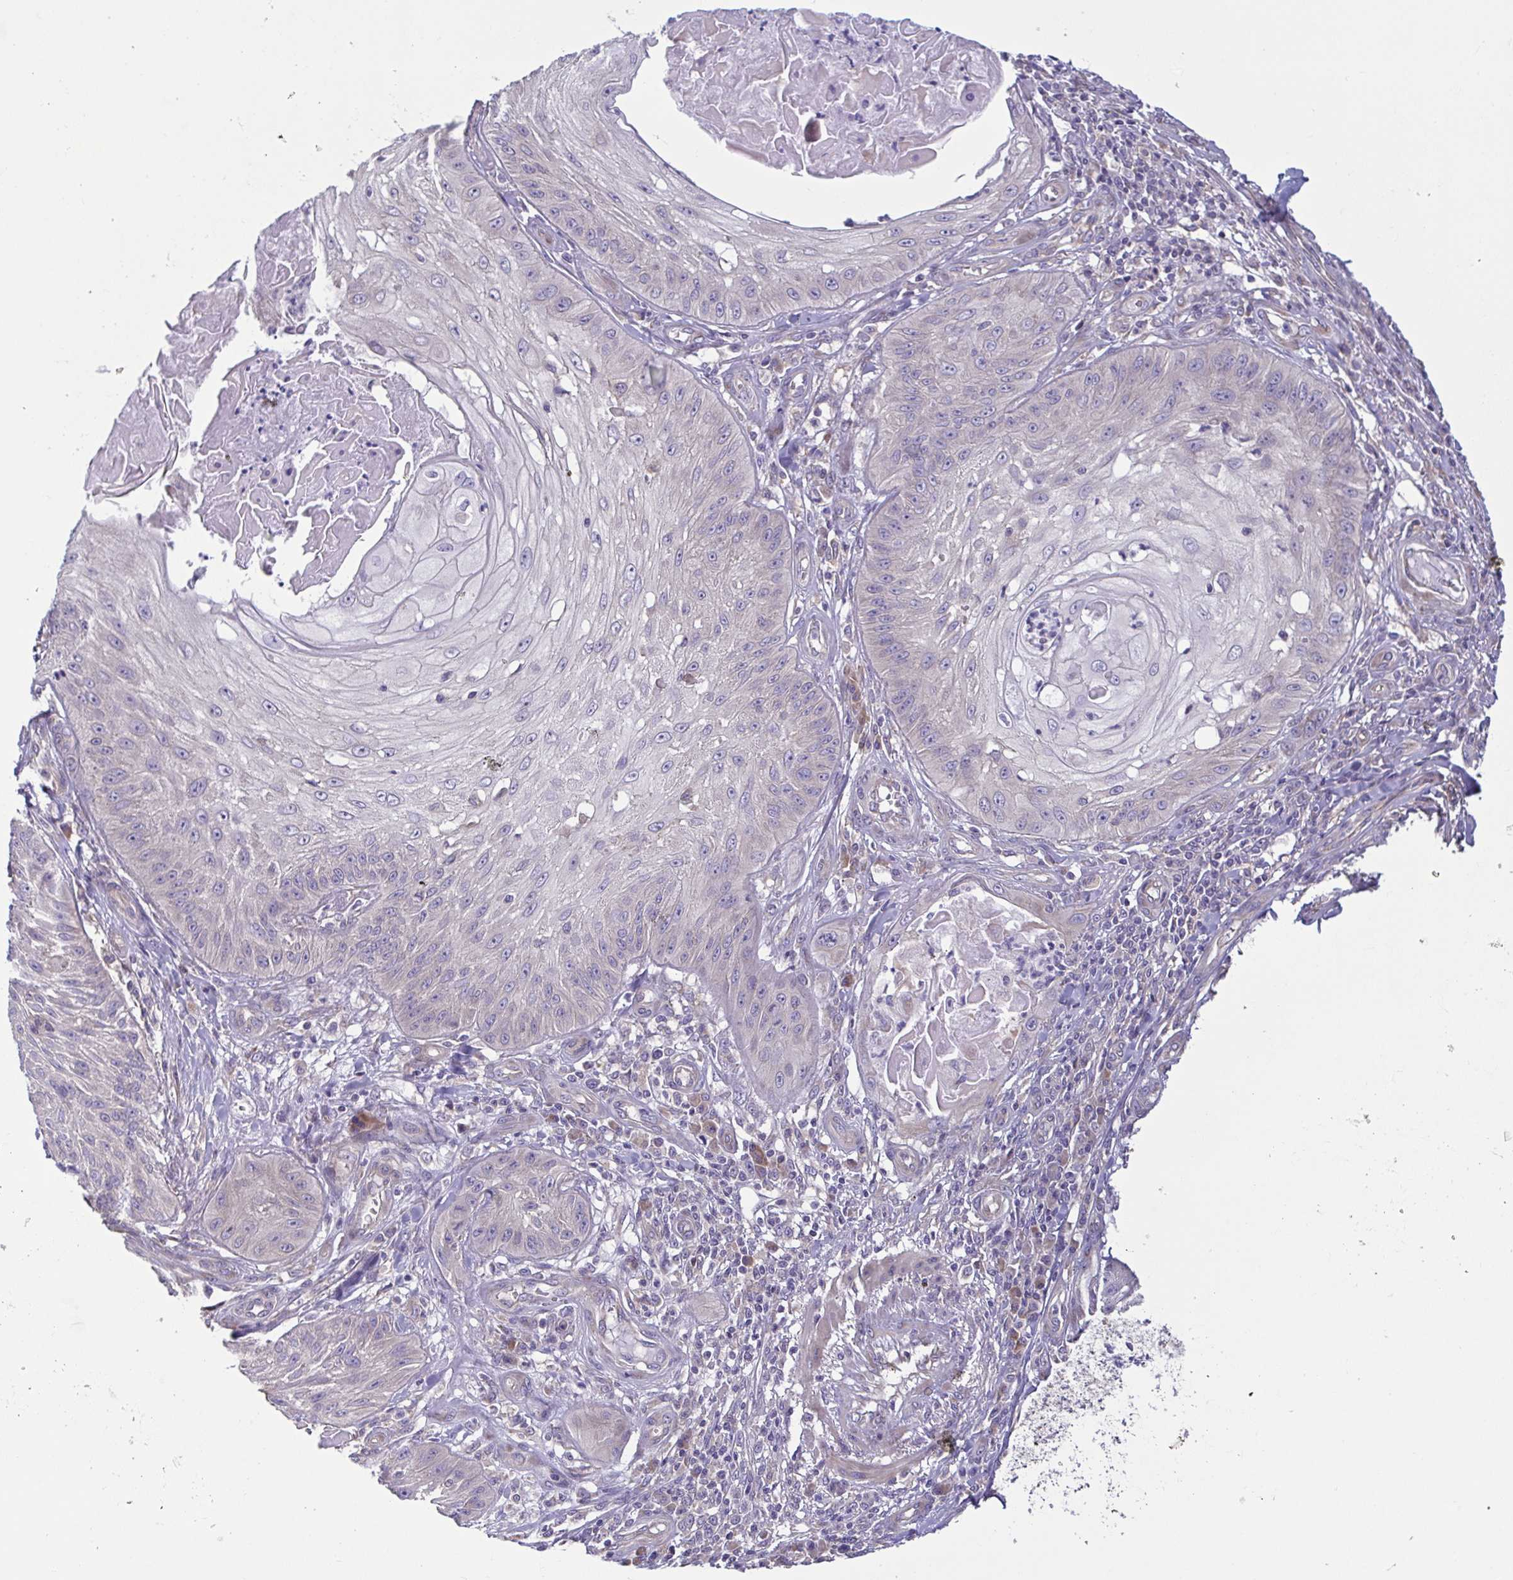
{"staining": {"intensity": "negative", "quantity": "none", "location": "none"}, "tissue": "skin cancer", "cell_type": "Tumor cells", "image_type": "cancer", "snomed": [{"axis": "morphology", "description": "Squamous cell carcinoma, NOS"}, {"axis": "topography", "description": "Skin"}], "caption": "Skin cancer was stained to show a protein in brown. There is no significant expression in tumor cells.", "gene": "LMF2", "patient": {"sex": "male", "age": 70}}